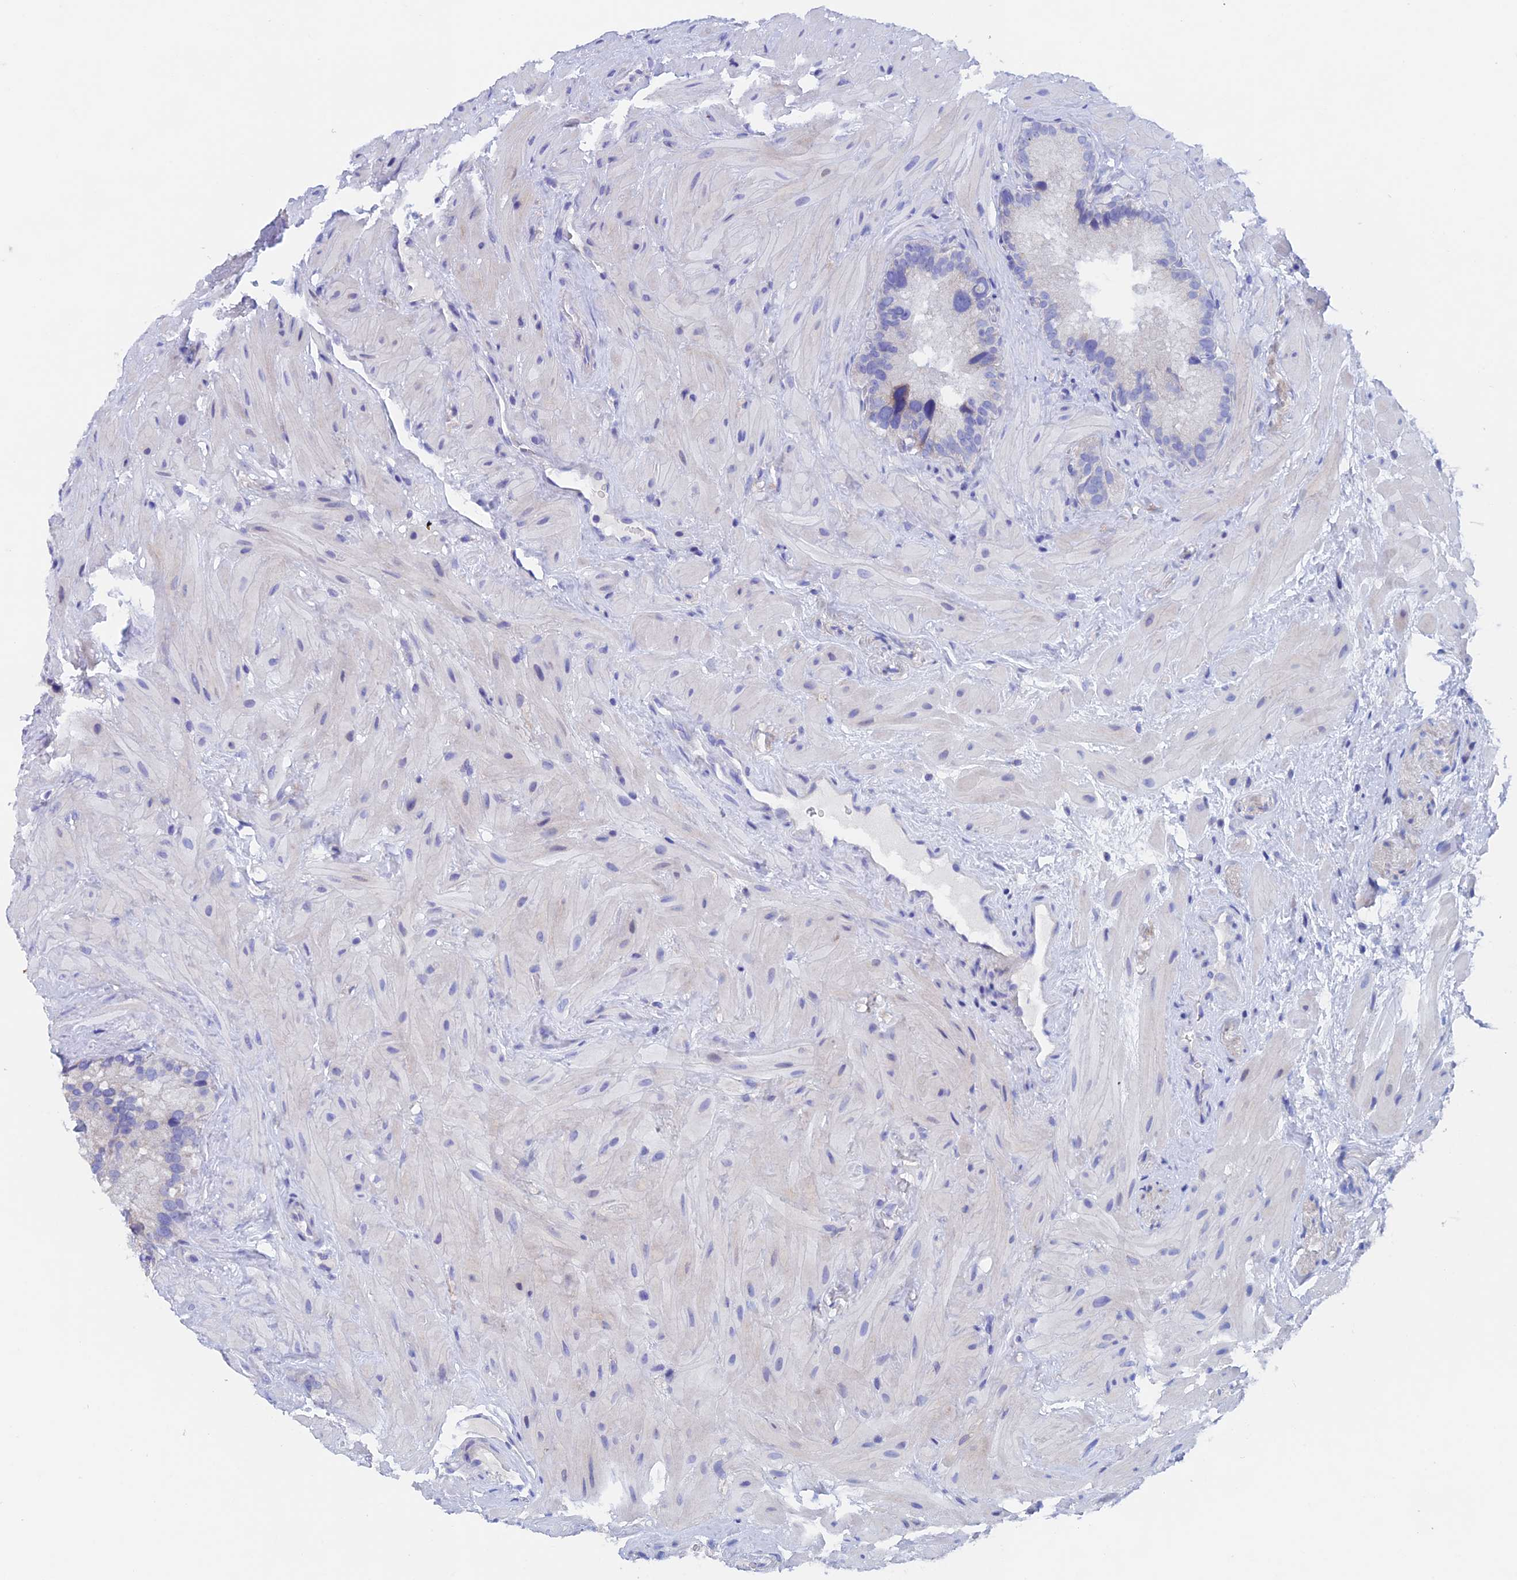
{"staining": {"intensity": "negative", "quantity": "none", "location": "none"}, "tissue": "seminal vesicle", "cell_type": "Glandular cells", "image_type": "normal", "snomed": [{"axis": "morphology", "description": "Normal tissue, NOS"}, {"axis": "topography", "description": "Prostate"}, {"axis": "topography", "description": "Seminal veicle"}], "caption": "Immunohistochemistry photomicrograph of benign seminal vesicle: seminal vesicle stained with DAB (3,3'-diaminobenzidine) reveals no significant protein positivity in glandular cells. (DAB immunohistochemistry (IHC) visualized using brightfield microscopy, high magnification).", "gene": "PSMC3IP", "patient": {"sex": "male", "age": 68}}